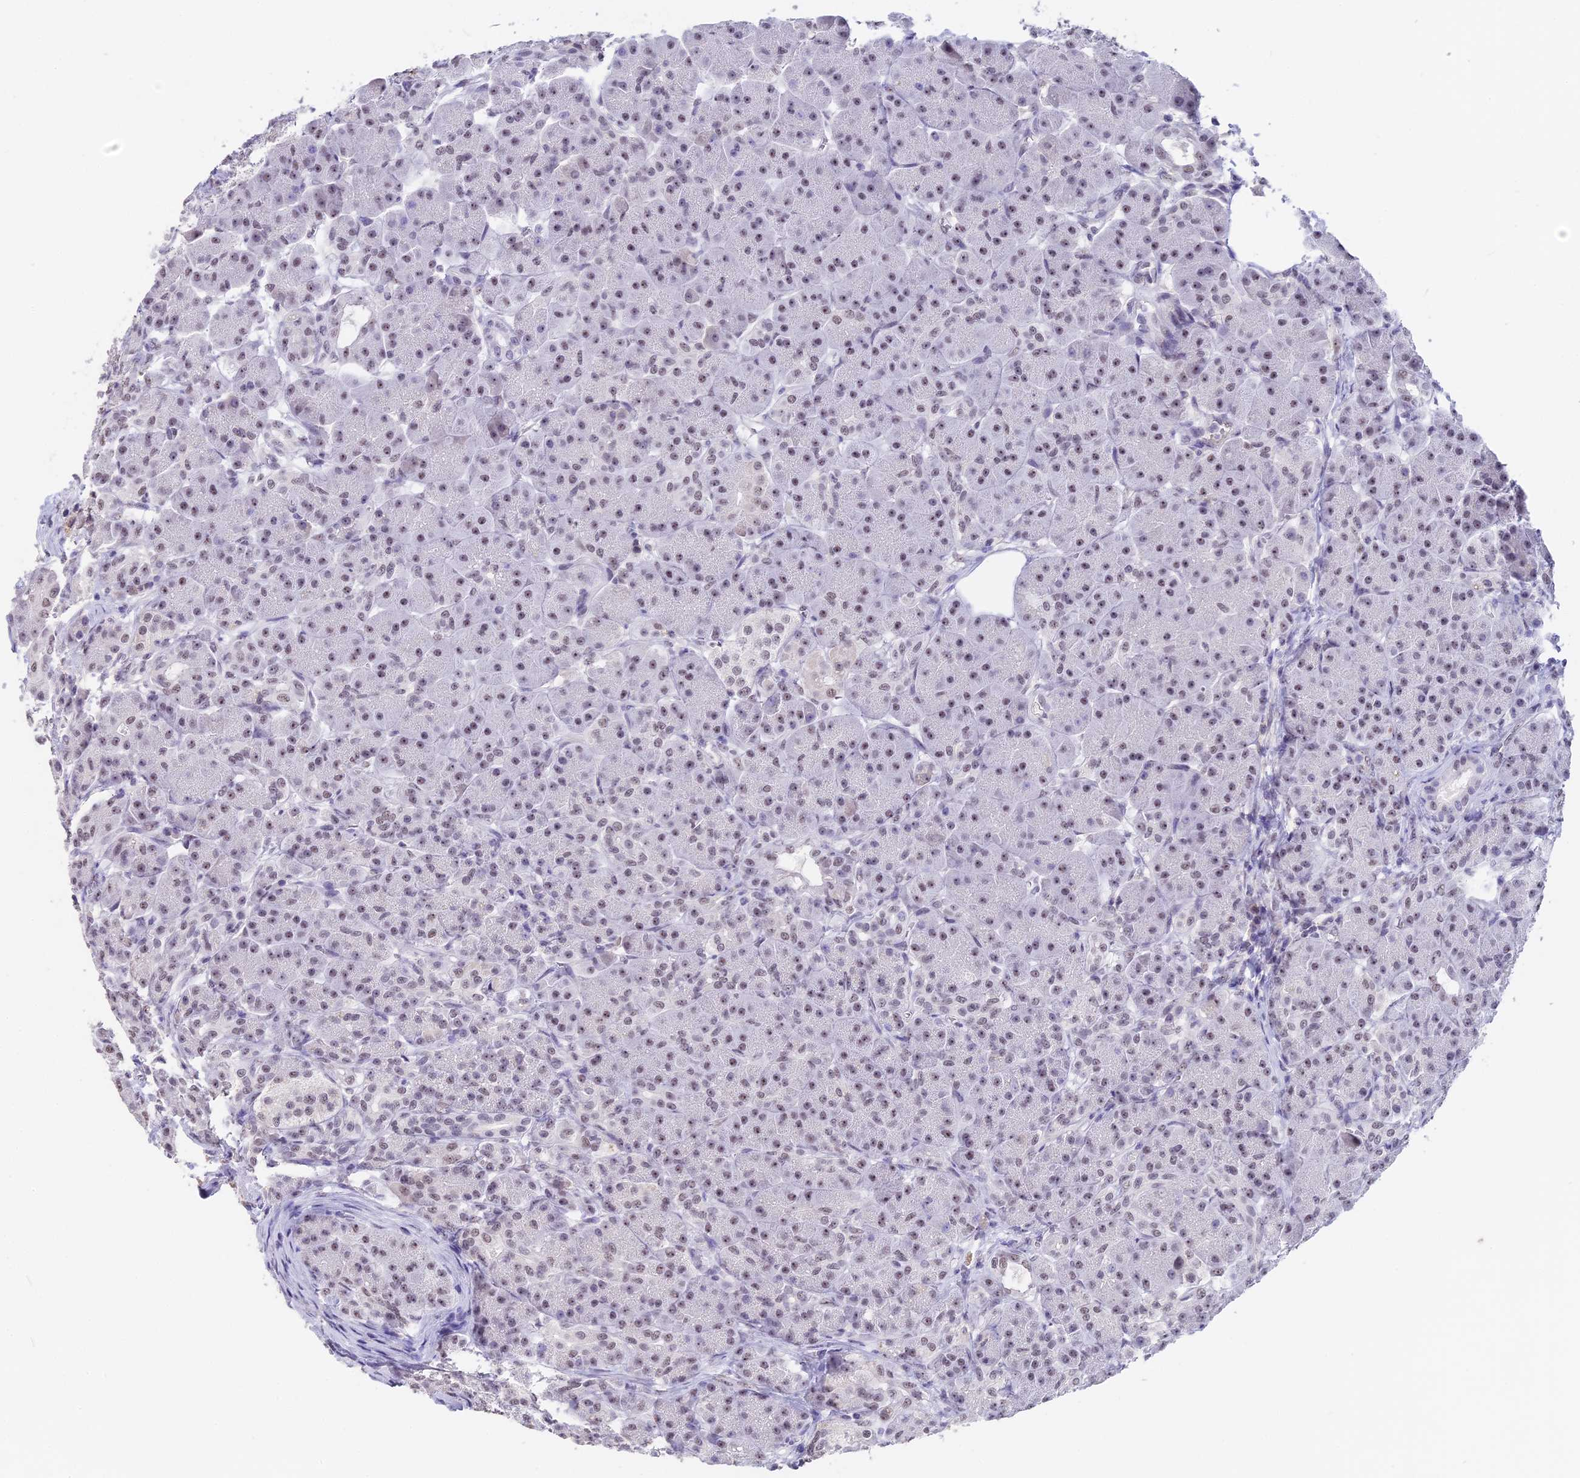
{"staining": {"intensity": "moderate", "quantity": "<25%", "location": "nuclear"}, "tissue": "pancreas", "cell_type": "Exocrine glandular cells", "image_type": "normal", "snomed": [{"axis": "morphology", "description": "Normal tissue, NOS"}, {"axis": "topography", "description": "Pancreas"}], "caption": "Immunohistochemical staining of benign human pancreas reveals <25% levels of moderate nuclear protein staining in about <25% of exocrine glandular cells. (Stains: DAB in brown, nuclei in blue, Microscopy: brightfield microscopy at high magnification).", "gene": "SETD2", "patient": {"sex": "male", "age": 63}}